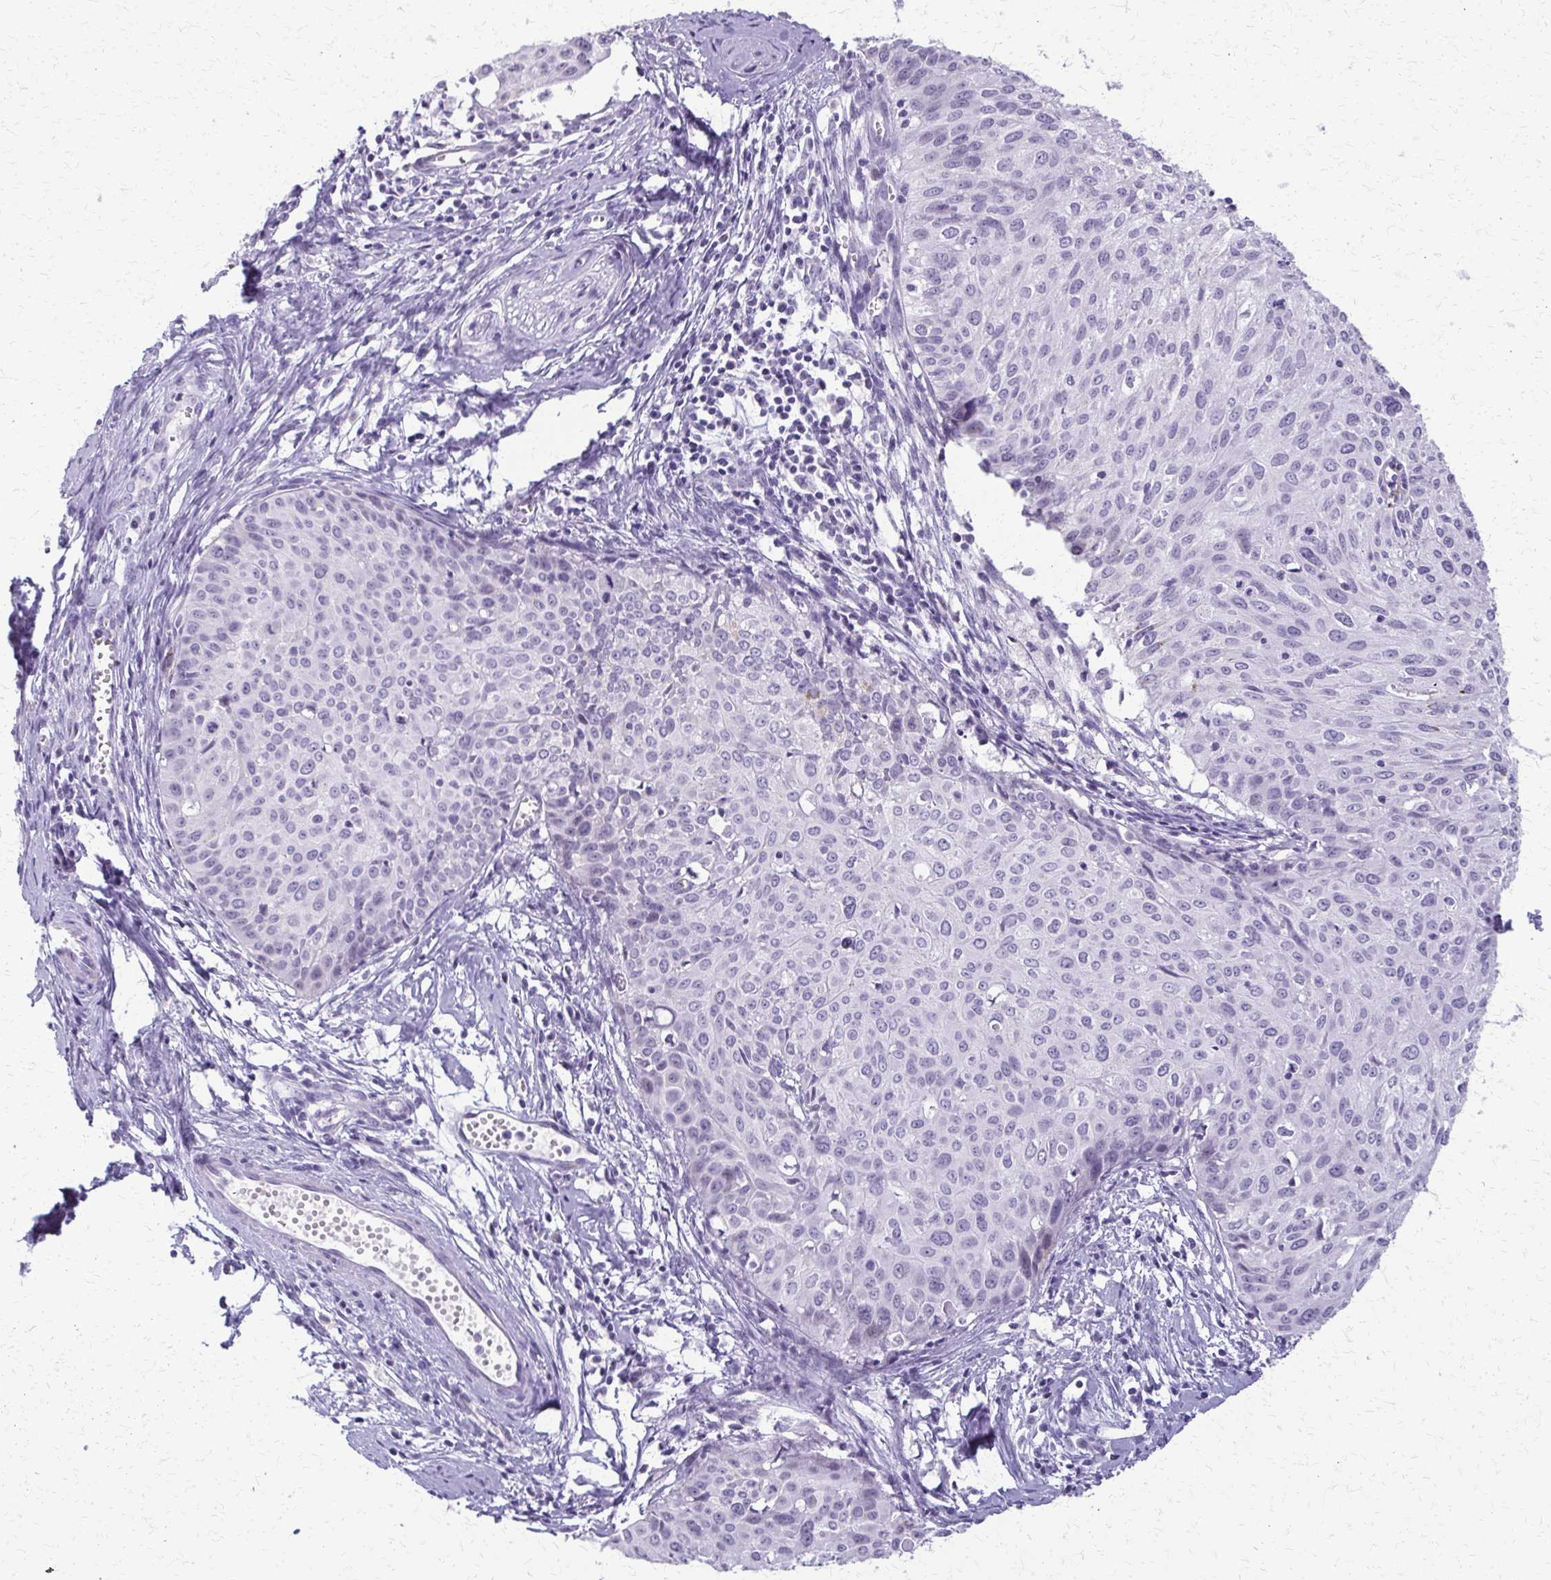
{"staining": {"intensity": "negative", "quantity": "none", "location": "none"}, "tissue": "cervical cancer", "cell_type": "Tumor cells", "image_type": "cancer", "snomed": [{"axis": "morphology", "description": "Squamous cell carcinoma, NOS"}, {"axis": "topography", "description": "Cervix"}], "caption": "Immunohistochemistry micrograph of neoplastic tissue: cervical cancer stained with DAB (3,3'-diaminobenzidine) demonstrates no significant protein expression in tumor cells.", "gene": "FAM162B", "patient": {"sex": "female", "age": 50}}